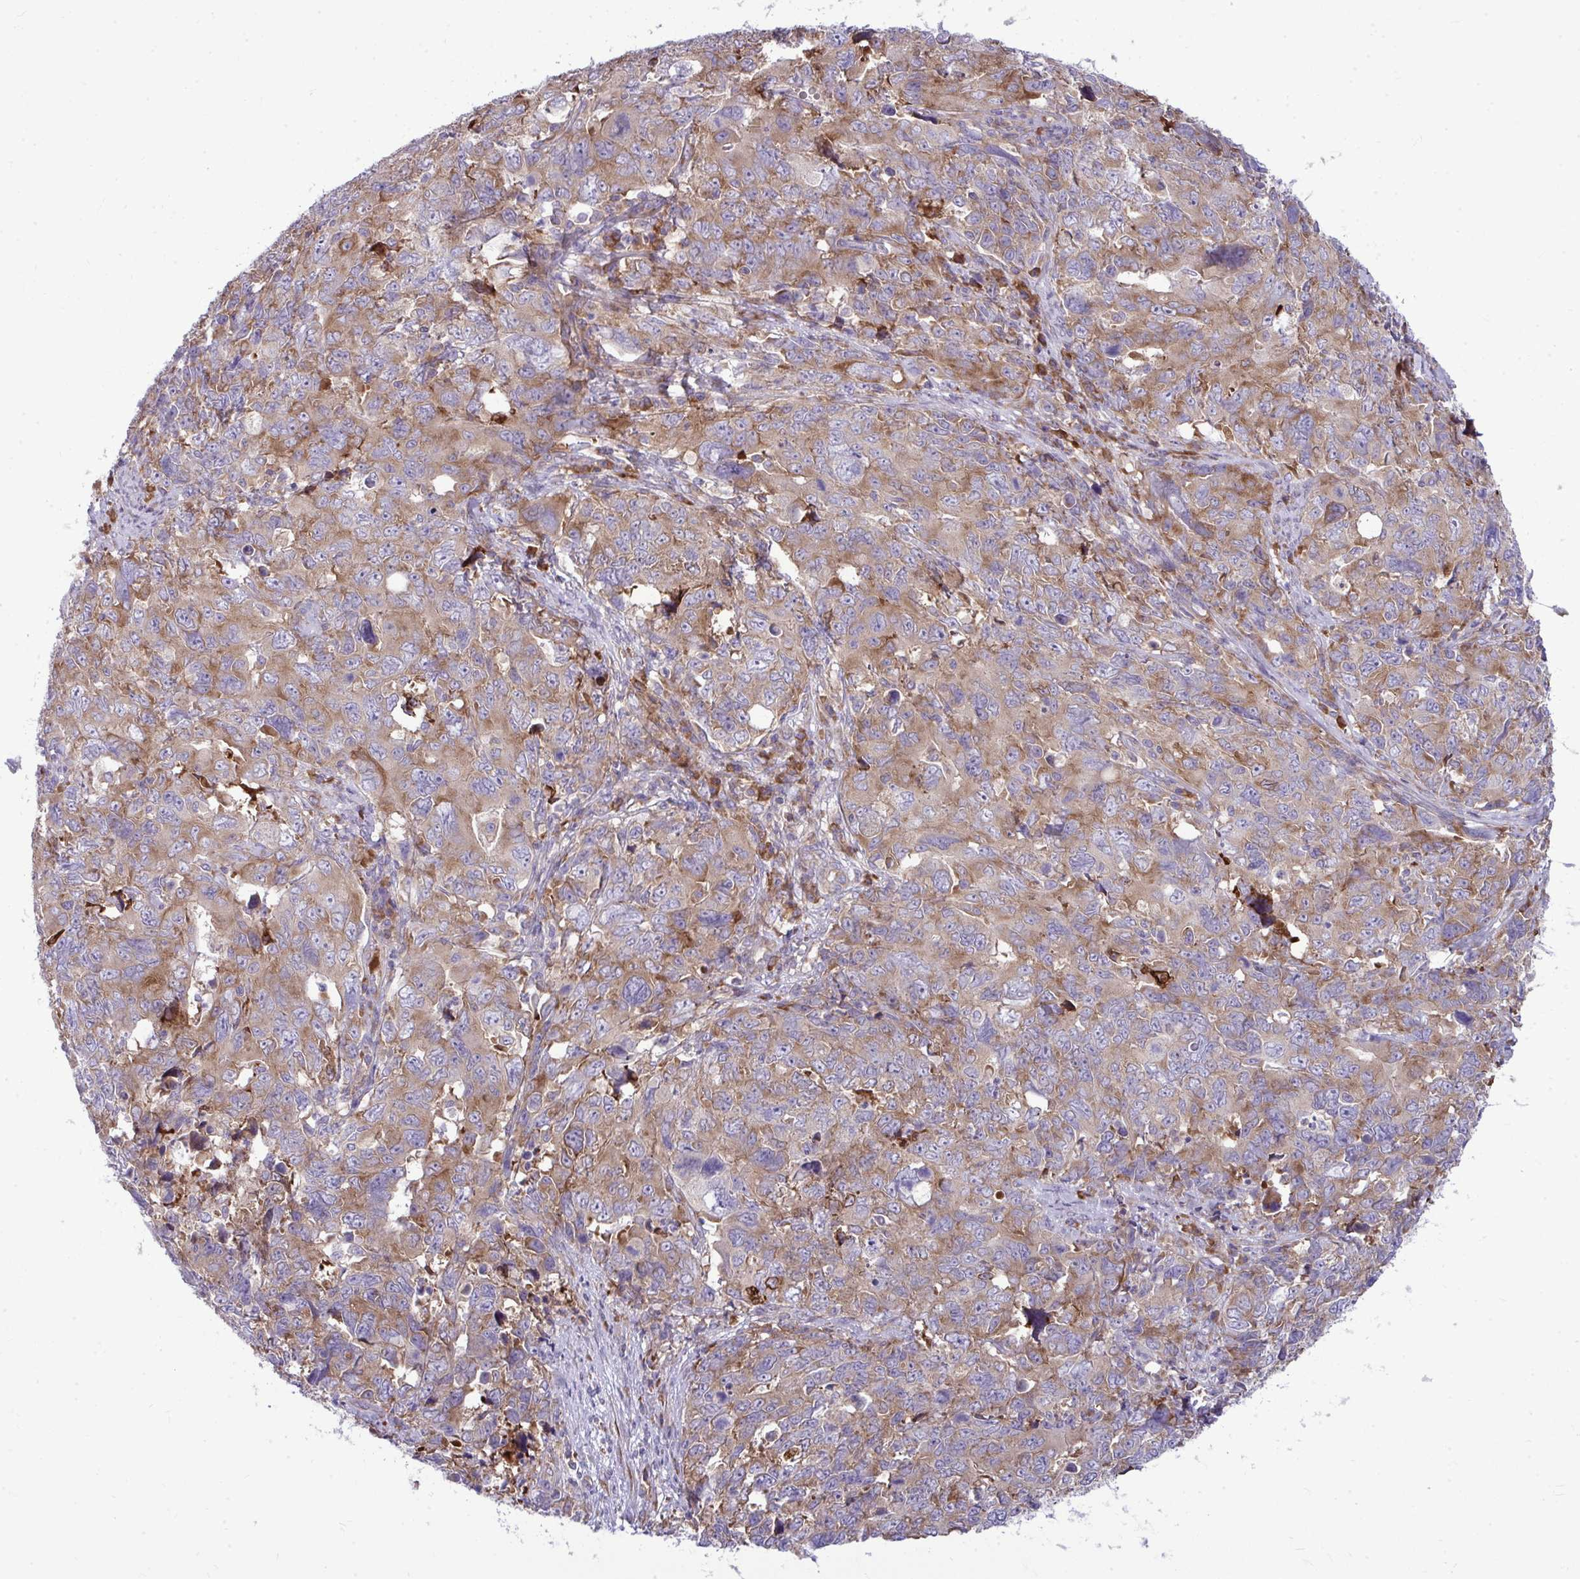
{"staining": {"intensity": "moderate", "quantity": "25%-75%", "location": "cytoplasmic/membranous"}, "tissue": "cervical cancer", "cell_type": "Tumor cells", "image_type": "cancer", "snomed": [{"axis": "morphology", "description": "Adenocarcinoma, NOS"}, {"axis": "topography", "description": "Cervix"}], "caption": "Immunohistochemistry (IHC) micrograph of cervical cancer (adenocarcinoma) stained for a protein (brown), which exhibits medium levels of moderate cytoplasmic/membranous positivity in about 25%-75% of tumor cells.", "gene": "GFPT2", "patient": {"sex": "female", "age": 63}}